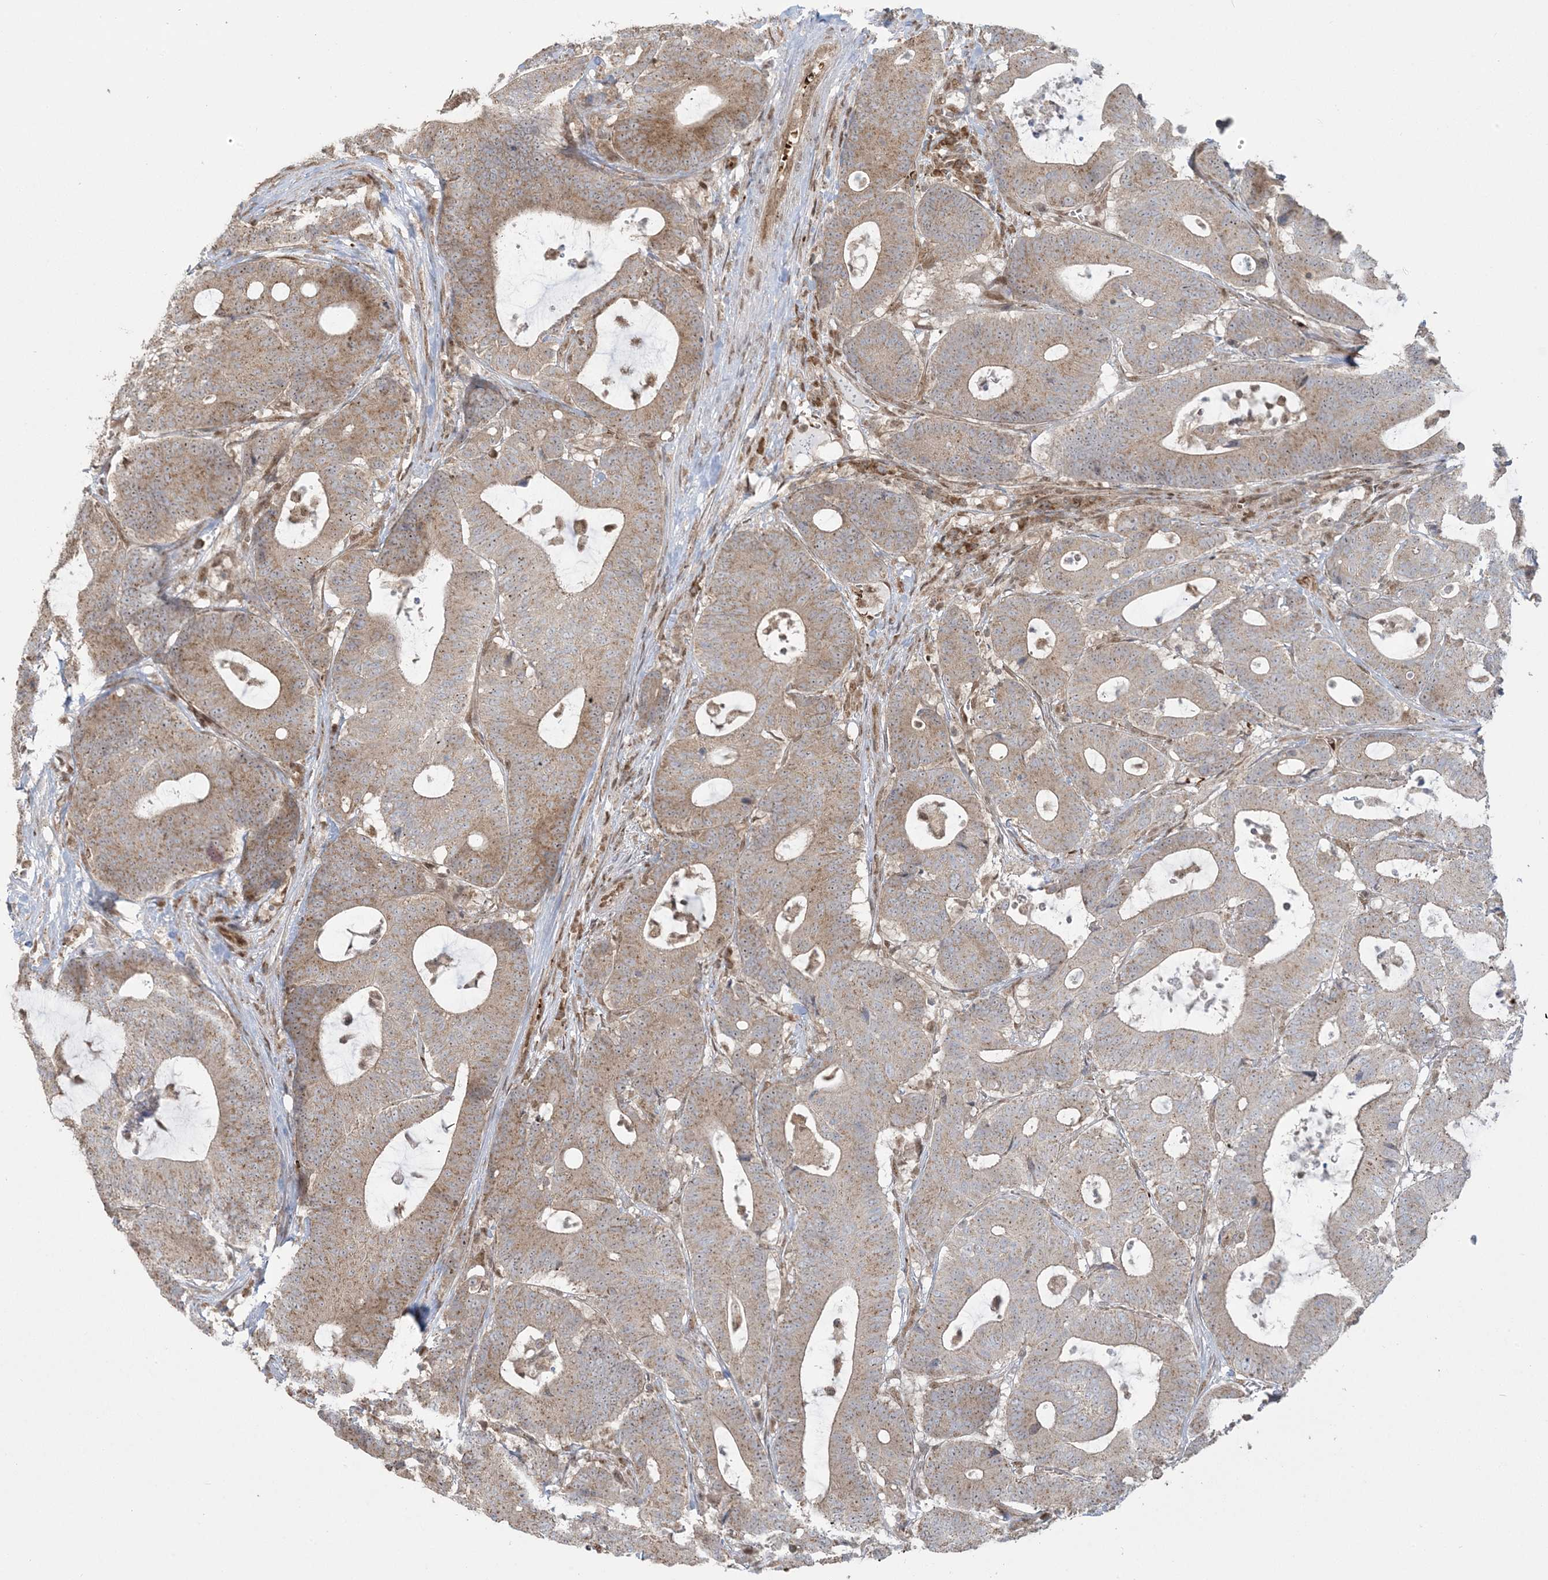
{"staining": {"intensity": "weak", "quantity": ">75%", "location": "cytoplasmic/membranous"}, "tissue": "colorectal cancer", "cell_type": "Tumor cells", "image_type": "cancer", "snomed": [{"axis": "morphology", "description": "Adenocarcinoma, NOS"}, {"axis": "topography", "description": "Colon"}], "caption": "Immunohistochemistry (IHC) micrograph of neoplastic tissue: human colorectal adenocarcinoma stained using immunohistochemistry (IHC) shows low levels of weak protein expression localized specifically in the cytoplasmic/membranous of tumor cells, appearing as a cytoplasmic/membranous brown color.", "gene": "ABCF3", "patient": {"sex": "female", "age": 84}}